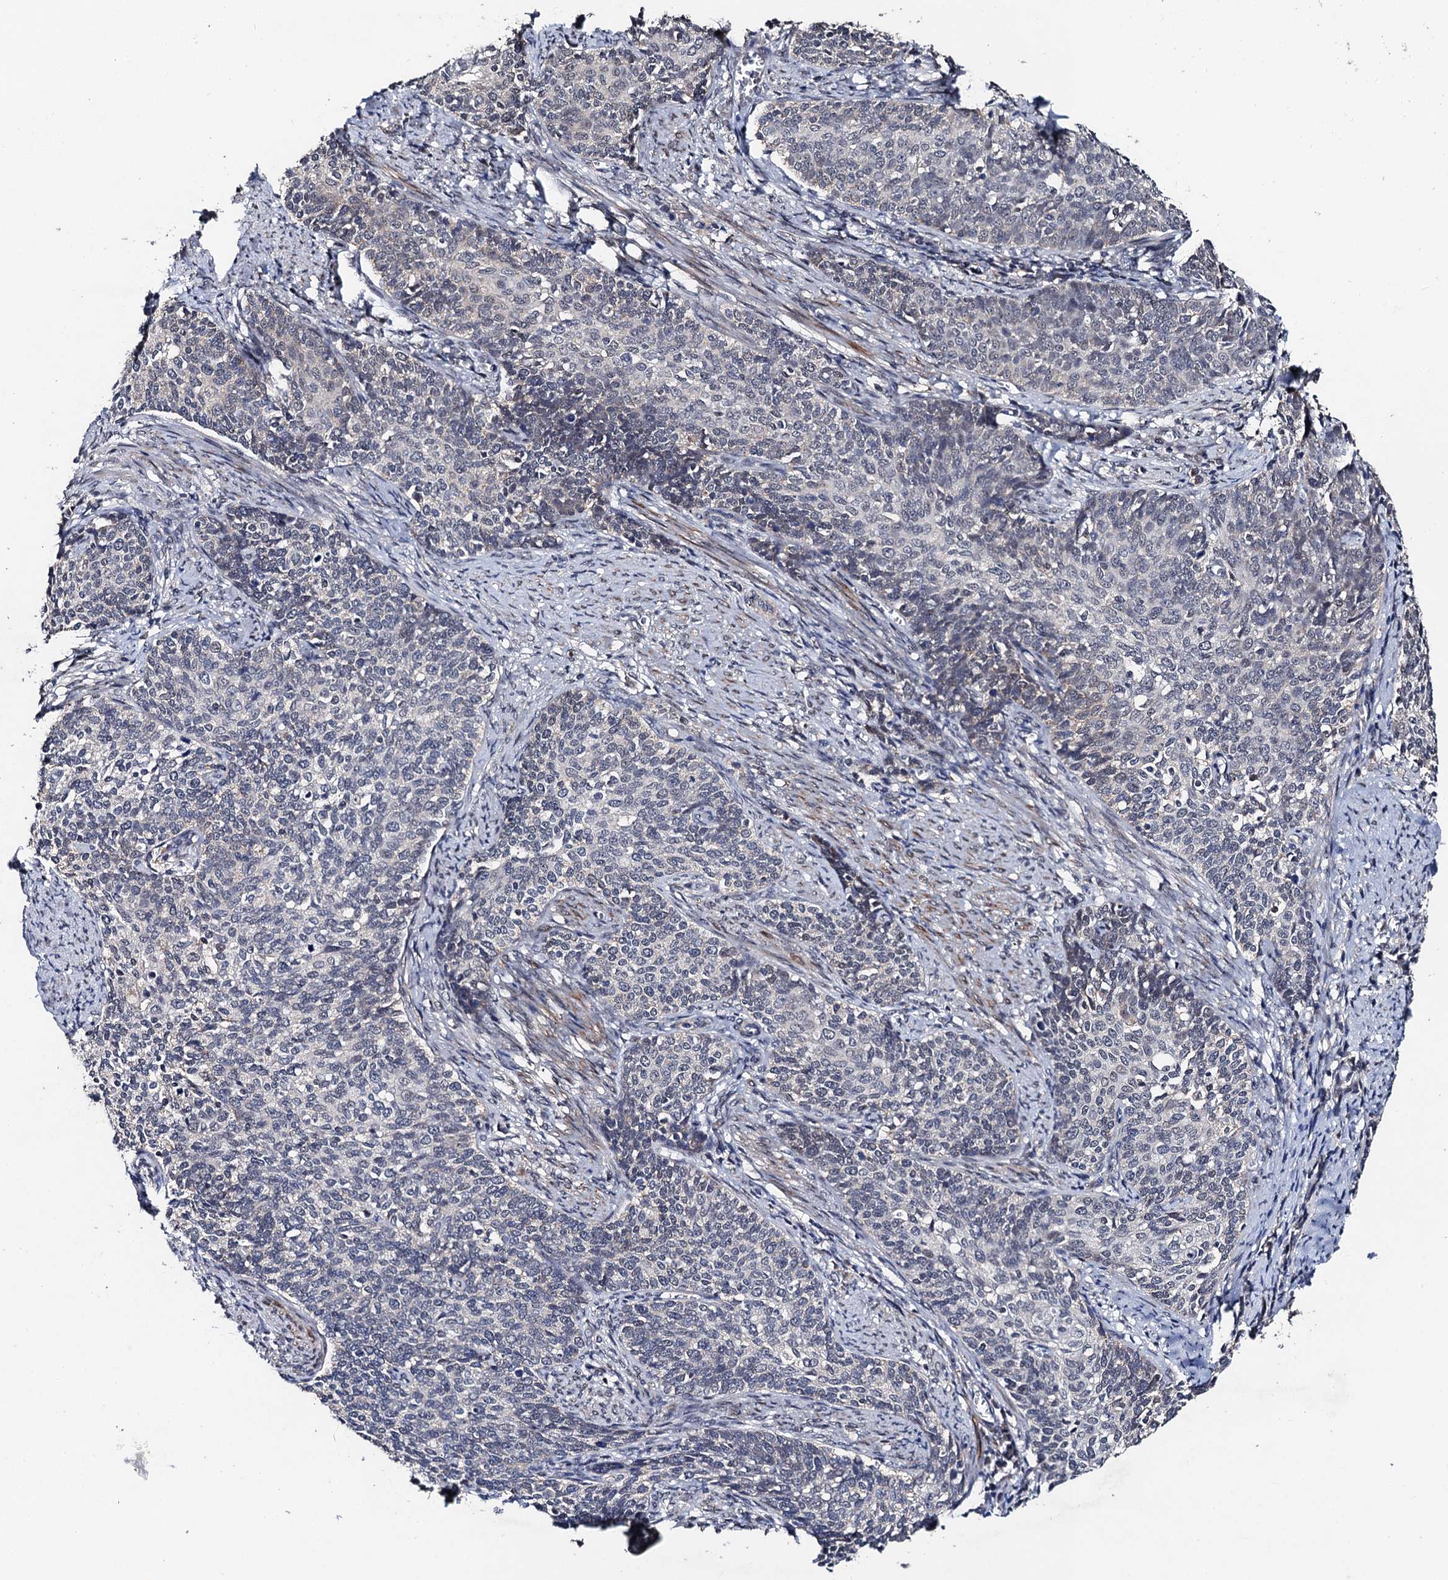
{"staining": {"intensity": "negative", "quantity": "none", "location": "none"}, "tissue": "cervical cancer", "cell_type": "Tumor cells", "image_type": "cancer", "snomed": [{"axis": "morphology", "description": "Squamous cell carcinoma, NOS"}, {"axis": "topography", "description": "Cervix"}], "caption": "The micrograph exhibits no significant staining in tumor cells of cervical cancer (squamous cell carcinoma).", "gene": "PPTC7", "patient": {"sex": "female", "age": 39}}